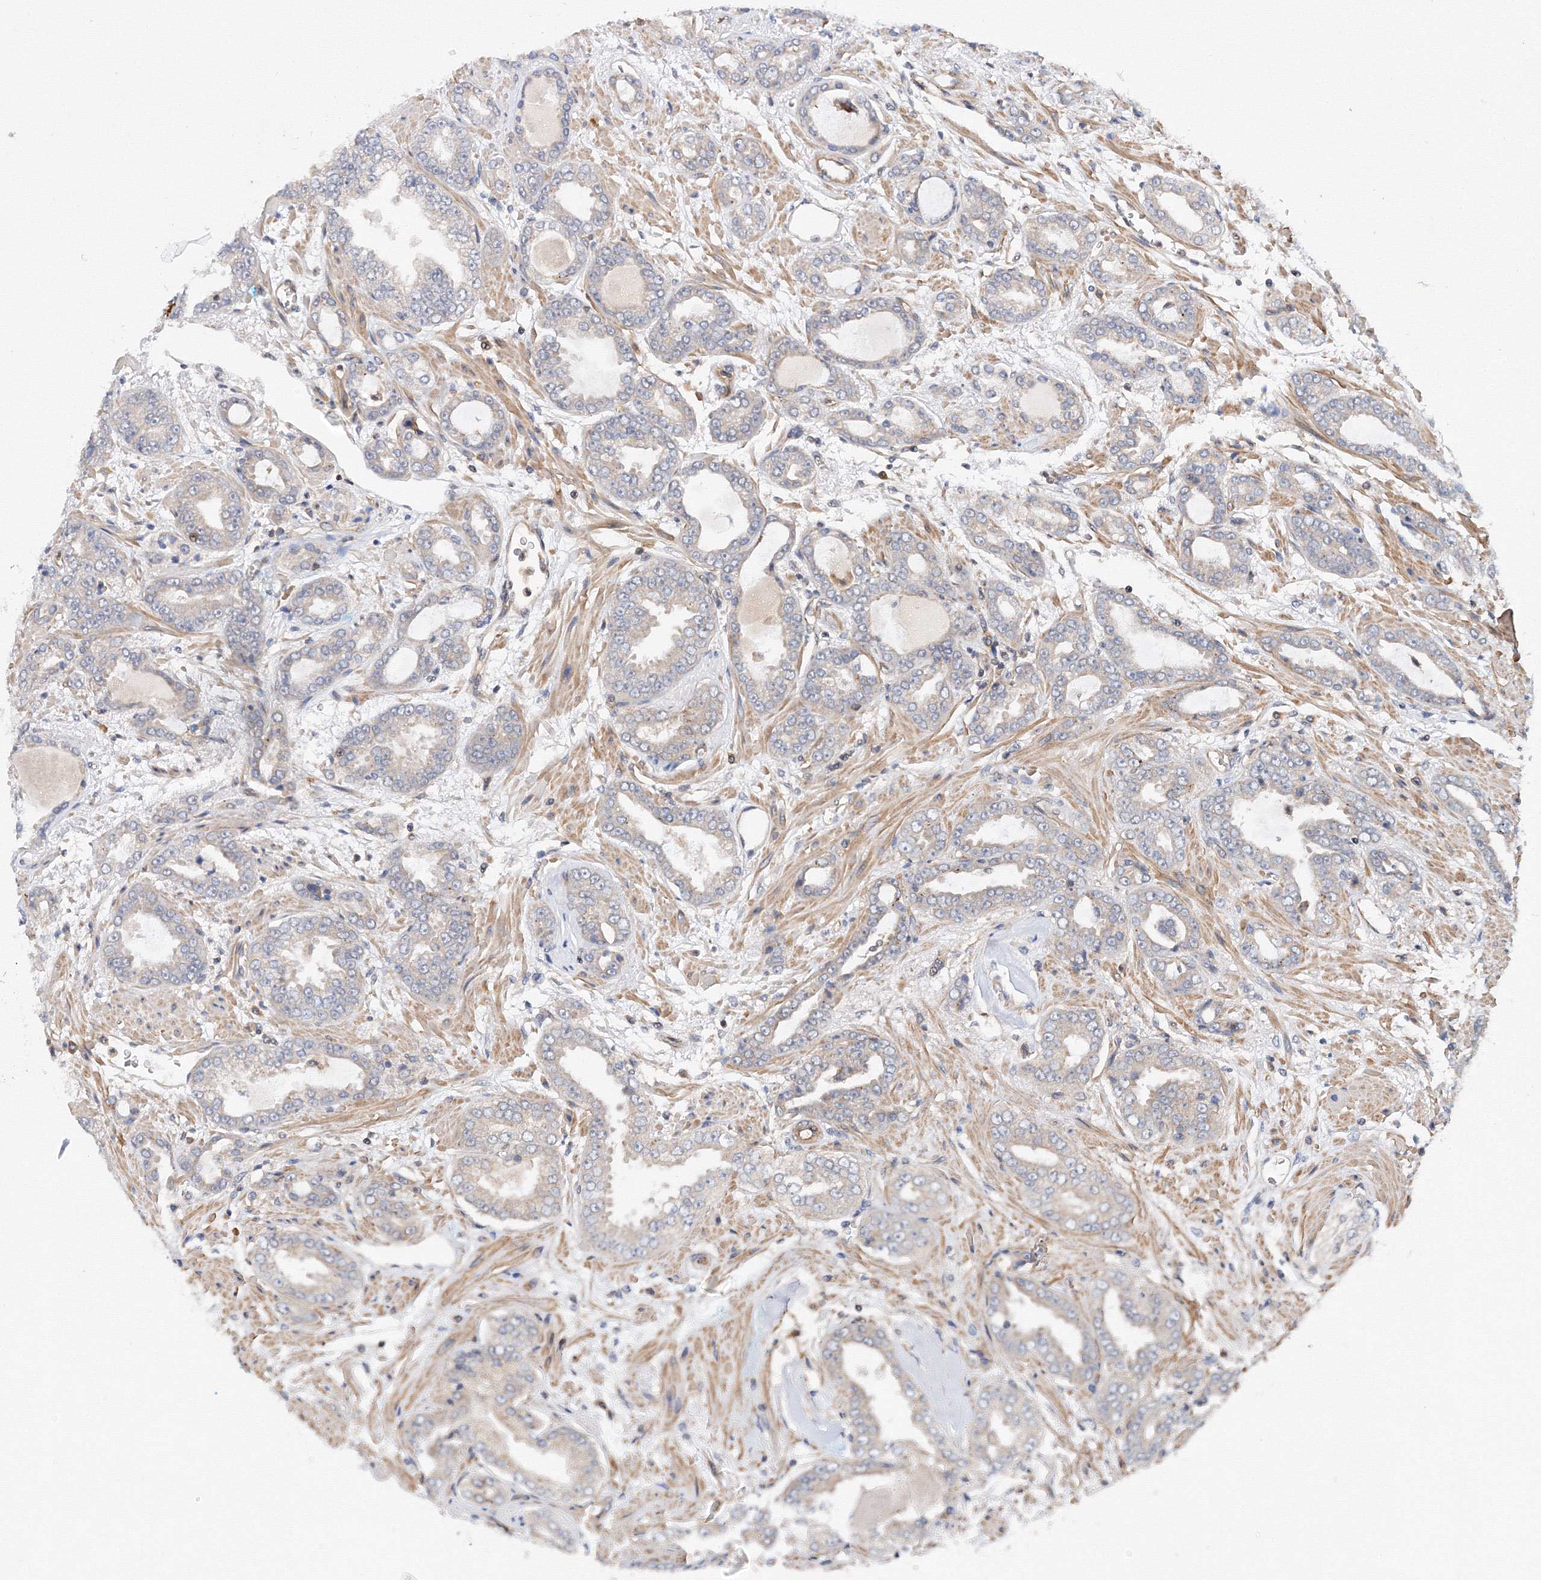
{"staining": {"intensity": "negative", "quantity": "none", "location": "none"}, "tissue": "prostate cancer", "cell_type": "Tumor cells", "image_type": "cancer", "snomed": [{"axis": "morphology", "description": "Adenocarcinoma, High grade"}, {"axis": "topography", "description": "Prostate"}], "caption": "IHC of adenocarcinoma (high-grade) (prostate) displays no staining in tumor cells.", "gene": "DCTD", "patient": {"sex": "male", "age": 71}}